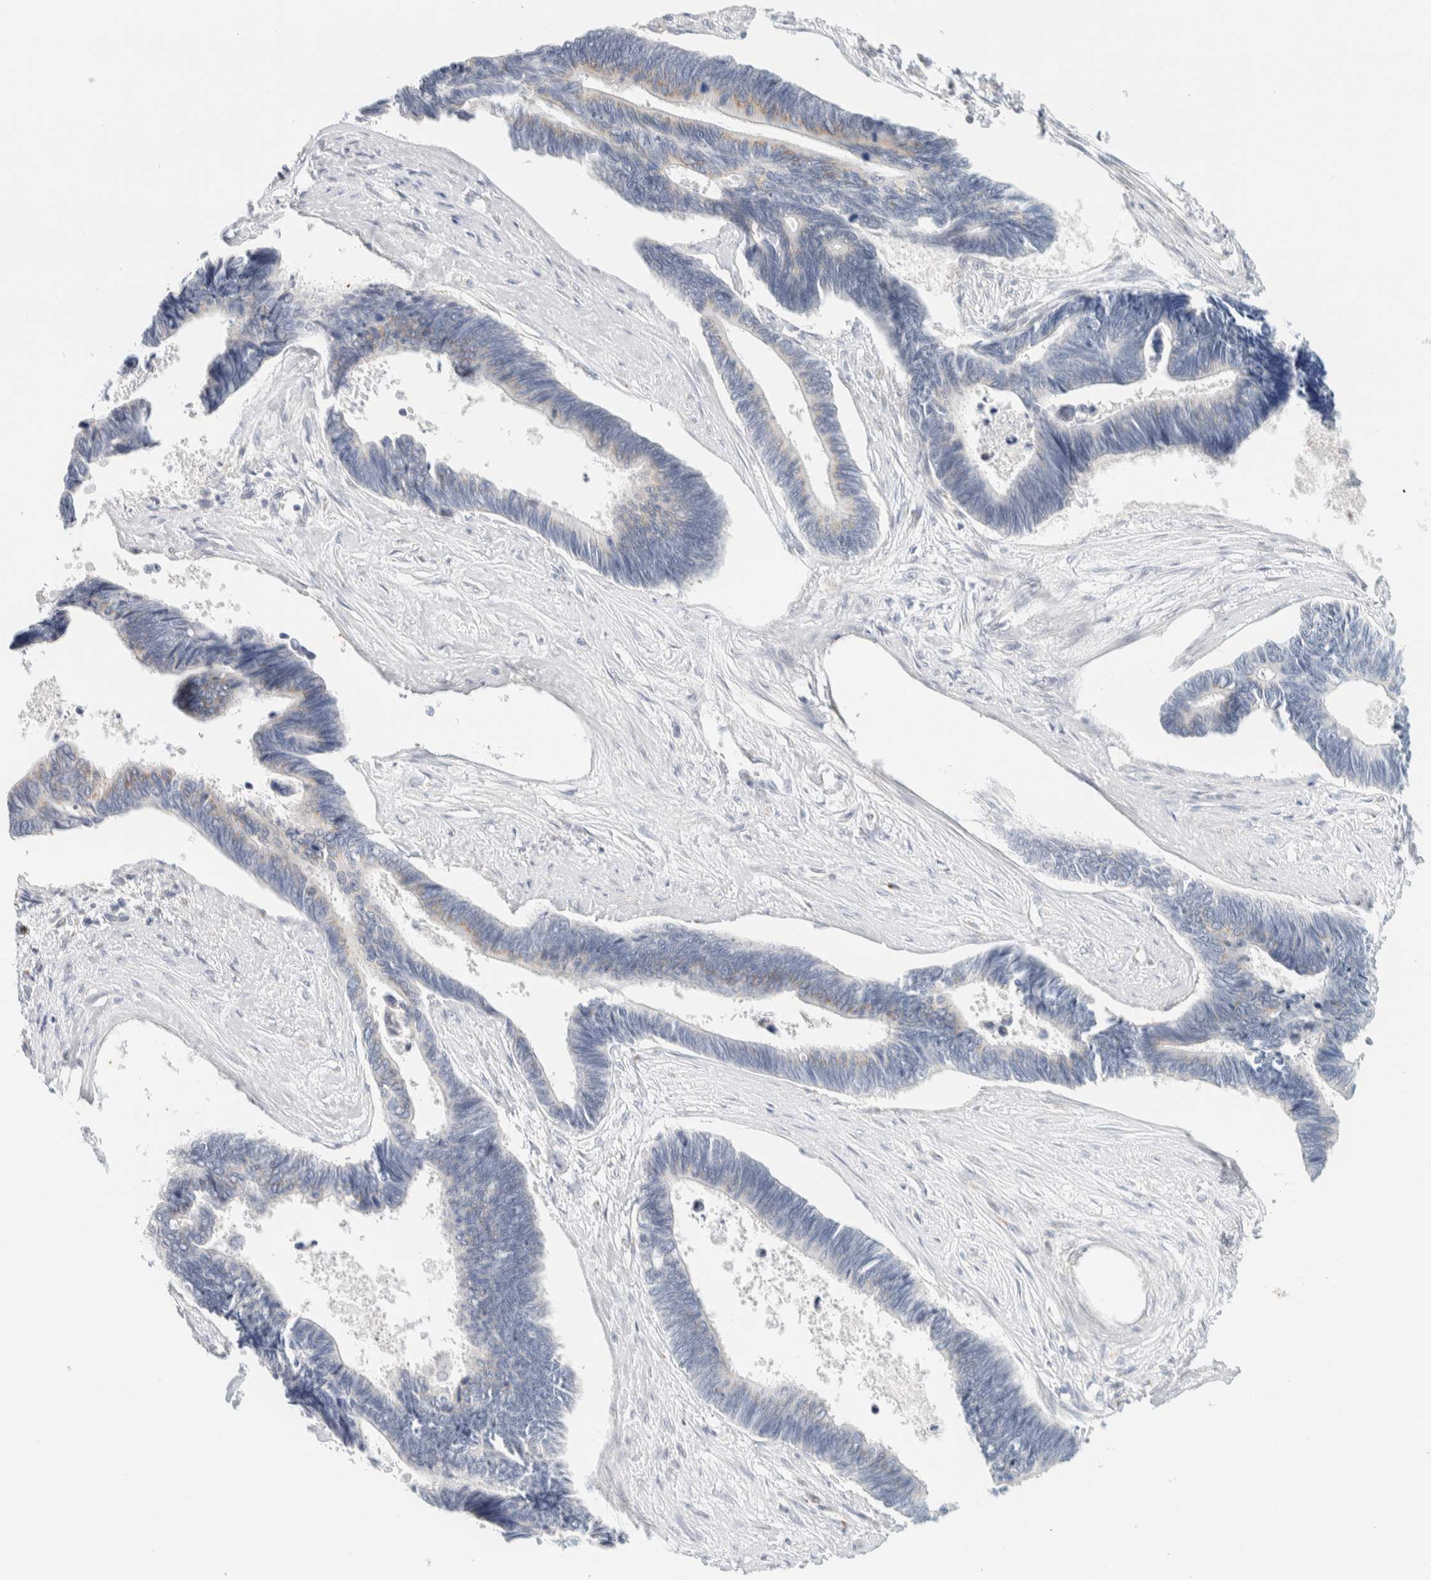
{"staining": {"intensity": "negative", "quantity": "none", "location": "none"}, "tissue": "pancreatic cancer", "cell_type": "Tumor cells", "image_type": "cancer", "snomed": [{"axis": "morphology", "description": "Adenocarcinoma, NOS"}, {"axis": "topography", "description": "Pancreas"}], "caption": "Pancreatic adenocarcinoma was stained to show a protein in brown. There is no significant staining in tumor cells. The staining was performed using DAB to visualize the protein expression in brown, while the nuclei were stained in blue with hematoxylin (Magnification: 20x).", "gene": "SPNS3", "patient": {"sex": "female", "age": 70}}